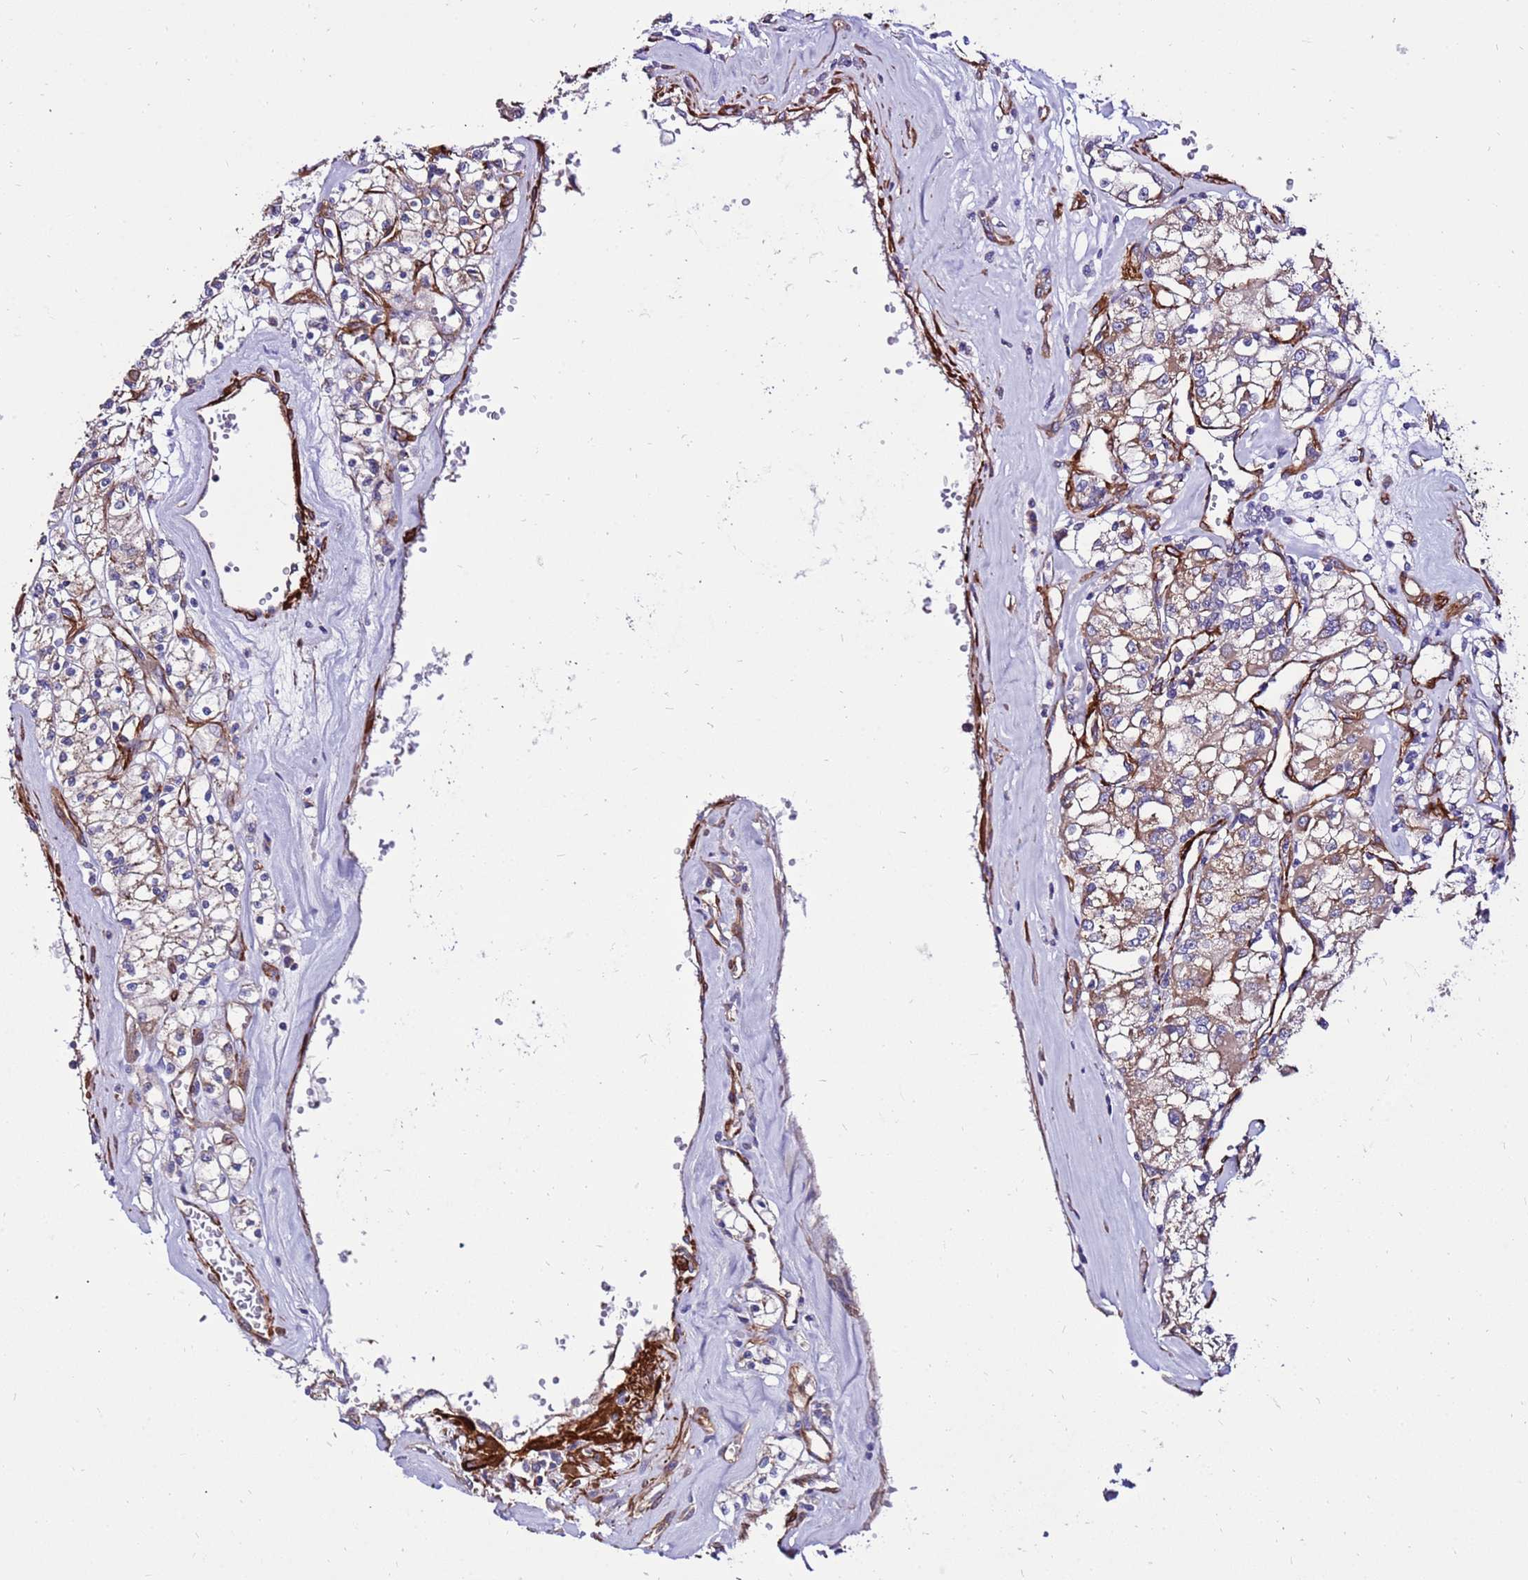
{"staining": {"intensity": "moderate", "quantity": "25%-75%", "location": "cytoplasmic/membranous"}, "tissue": "renal cancer", "cell_type": "Tumor cells", "image_type": "cancer", "snomed": [{"axis": "morphology", "description": "Adenocarcinoma, NOS"}, {"axis": "topography", "description": "Kidney"}], "caption": "Renal adenocarcinoma tissue shows moderate cytoplasmic/membranous staining in approximately 25%-75% of tumor cells", "gene": "EI24", "patient": {"sex": "female", "age": 59}}